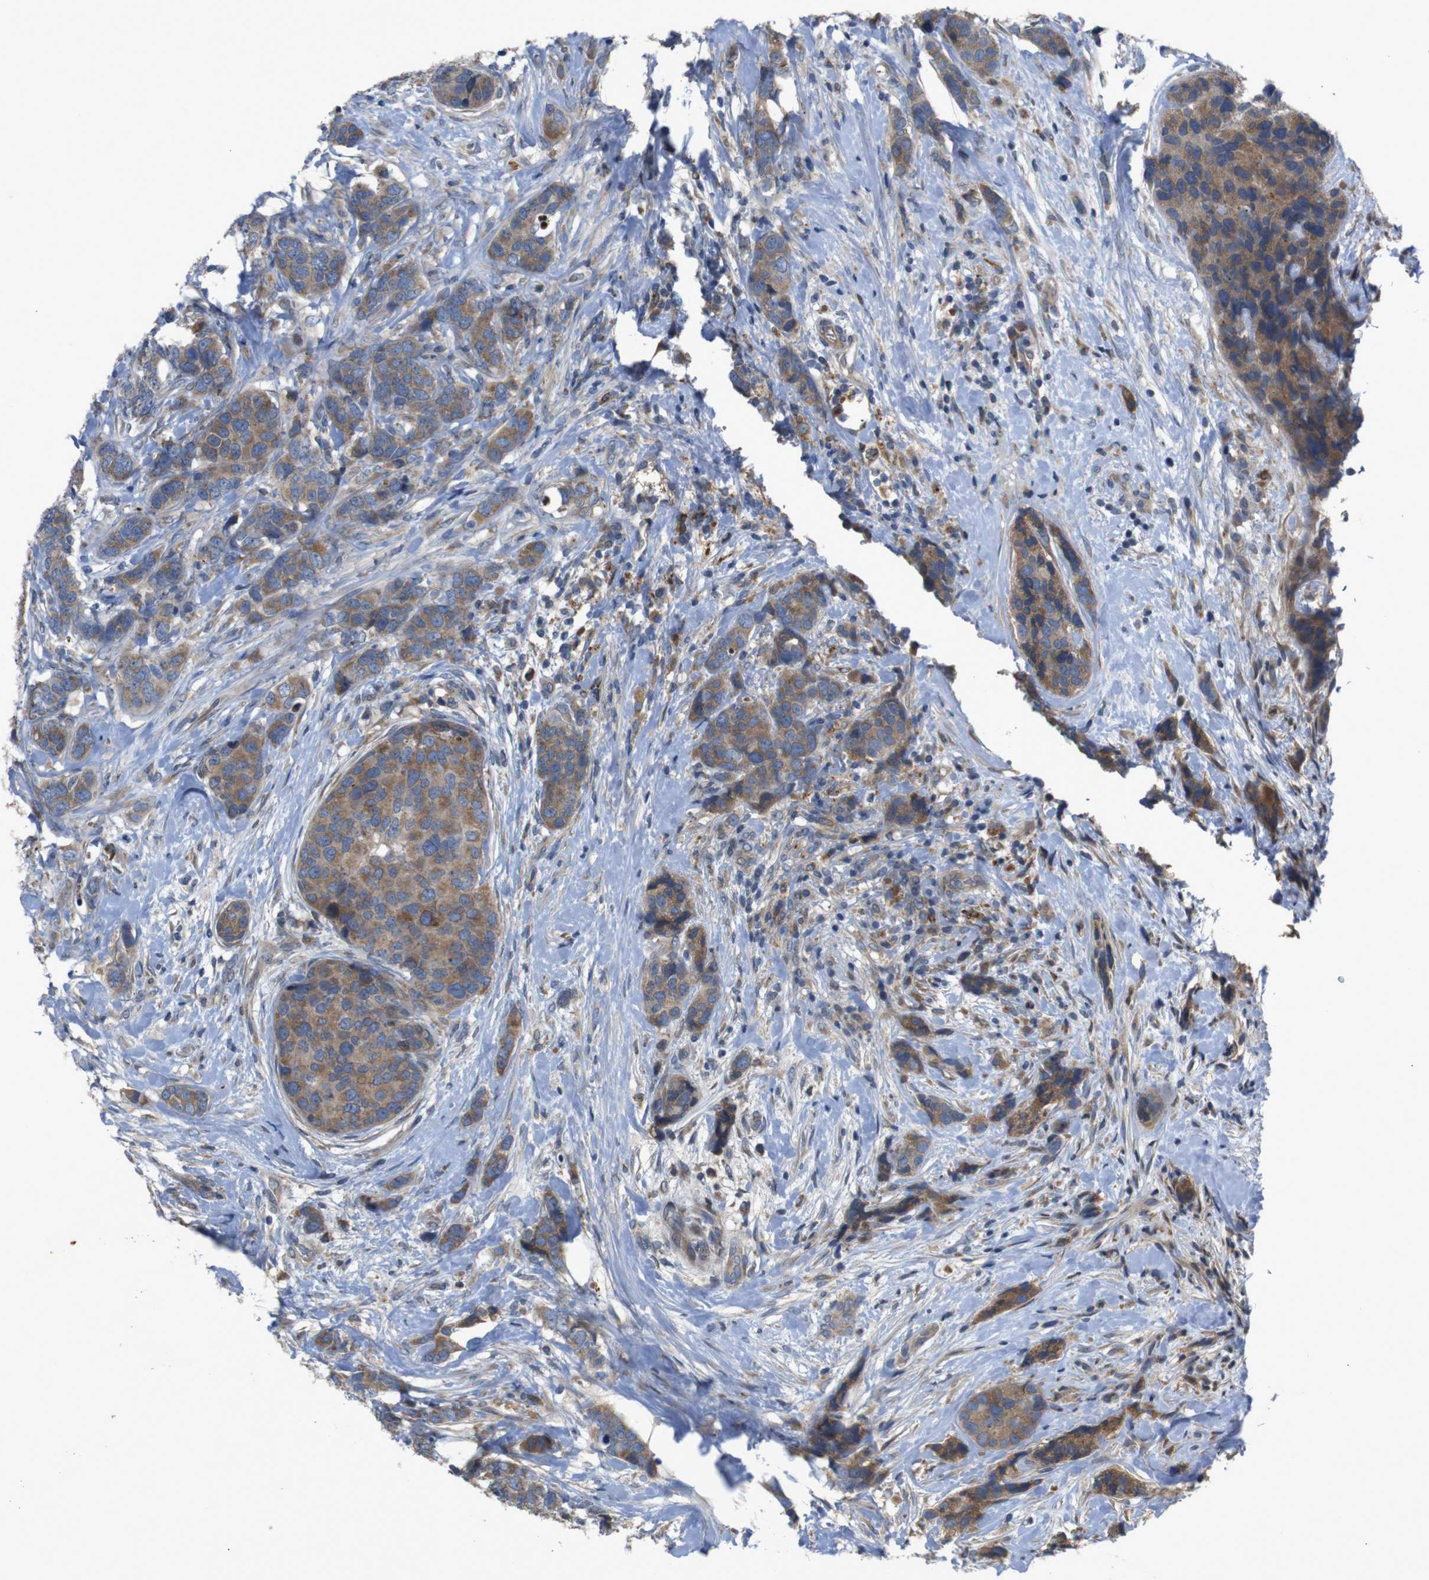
{"staining": {"intensity": "moderate", "quantity": ">75%", "location": "cytoplasmic/membranous"}, "tissue": "breast cancer", "cell_type": "Tumor cells", "image_type": "cancer", "snomed": [{"axis": "morphology", "description": "Lobular carcinoma"}, {"axis": "topography", "description": "Breast"}], "caption": "Immunohistochemical staining of breast cancer demonstrates medium levels of moderate cytoplasmic/membranous protein expression in about >75% of tumor cells. (DAB (3,3'-diaminobenzidine) IHC with brightfield microscopy, high magnification).", "gene": "PTPN1", "patient": {"sex": "female", "age": 59}}